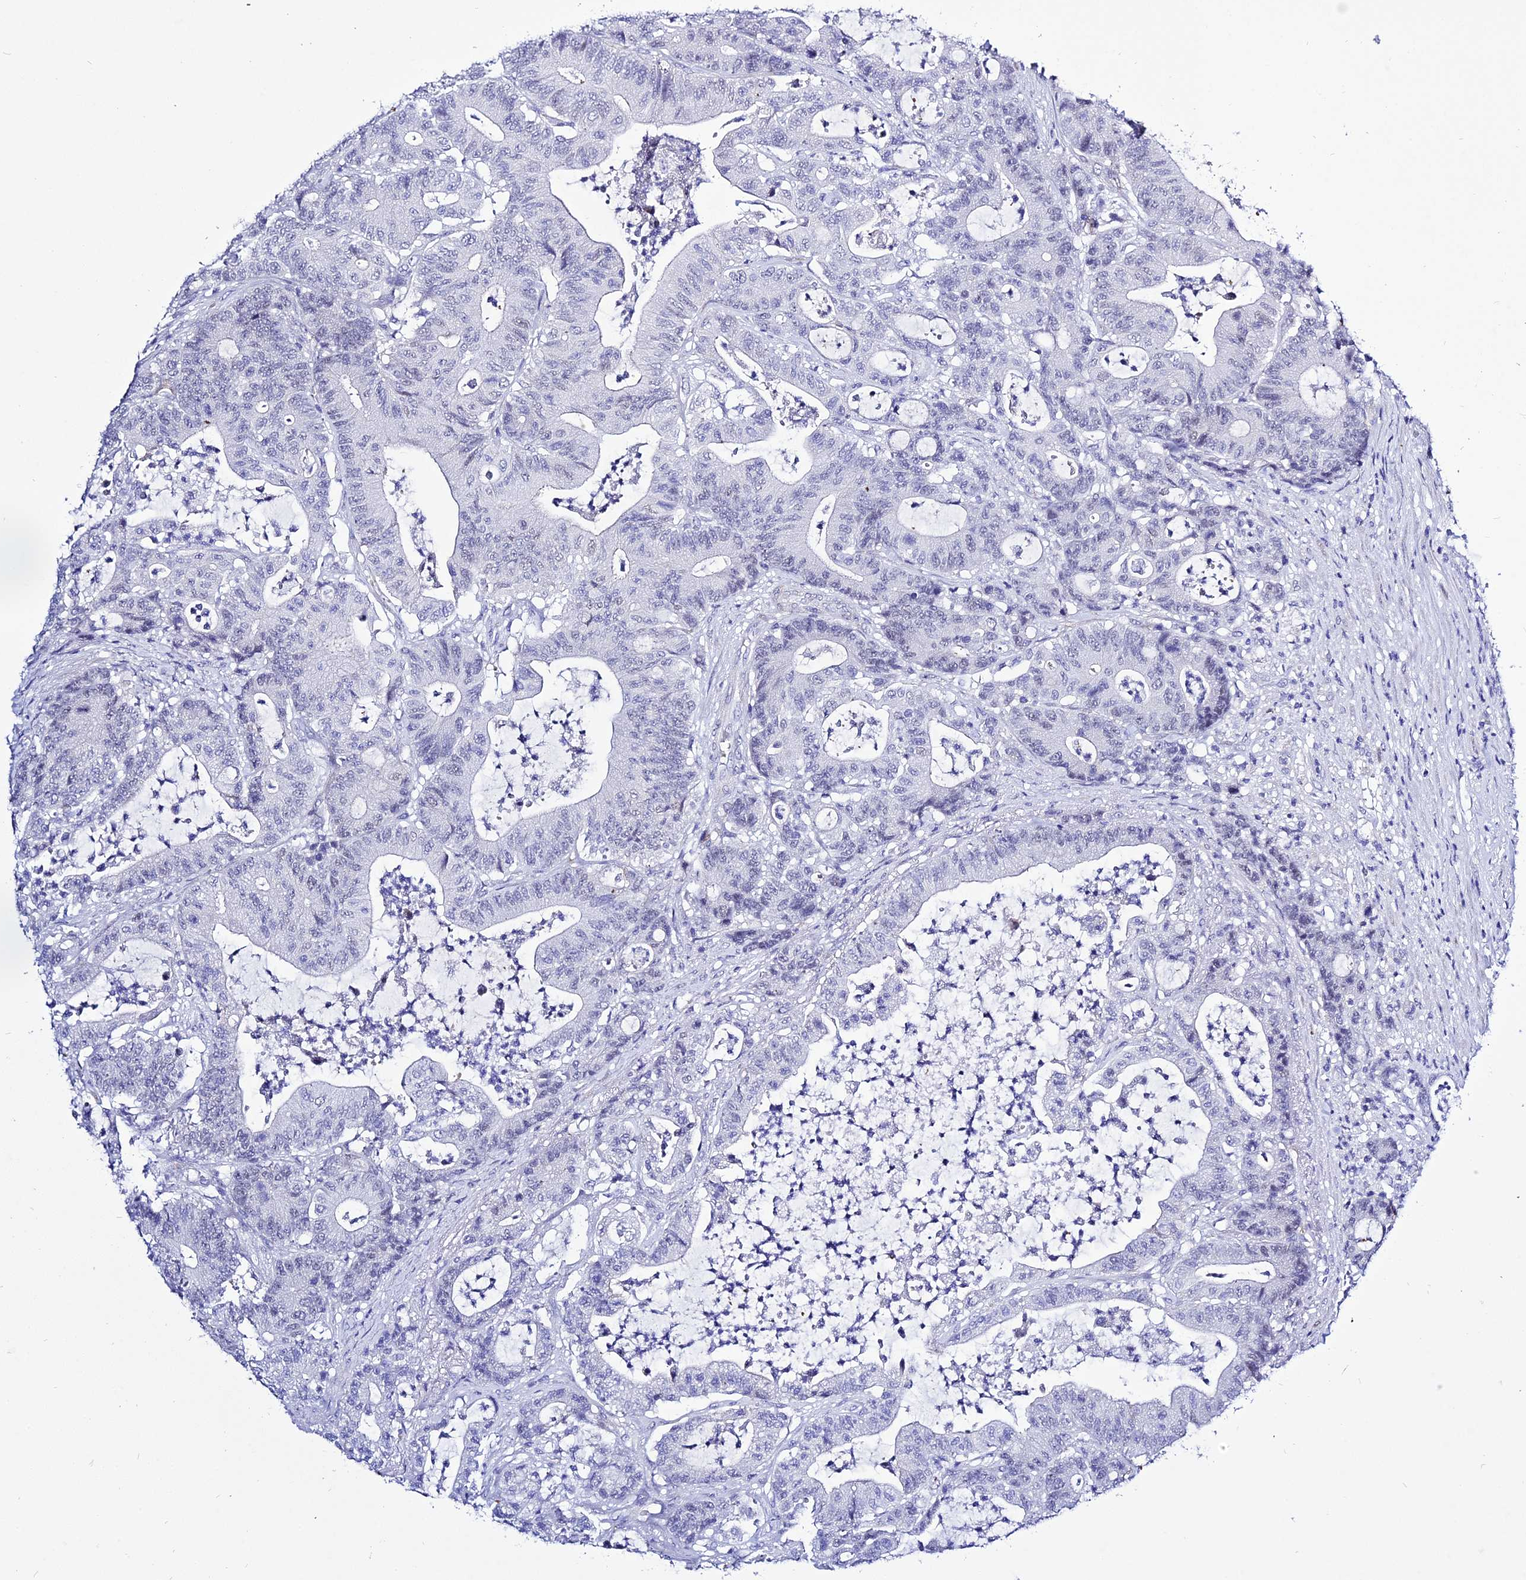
{"staining": {"intensity": "negative", "quantity": "none", "location": "none"}, "tissue": "colorectal cancer", "cell_type": "Tumor cells", "image_type": "cancer", "snomed": [{"axis": "morphology", "description": "Adenocarcinoma, NOS"}, {"axis": "topography", "description": "Colon"}], "caption": "Colorectal adenocarcinoma was stained to show a protein in brown. There is no significant expression in tumor cells.", "gene": "DEFB107A", "patient": {"sex": "female", "age": 84}}